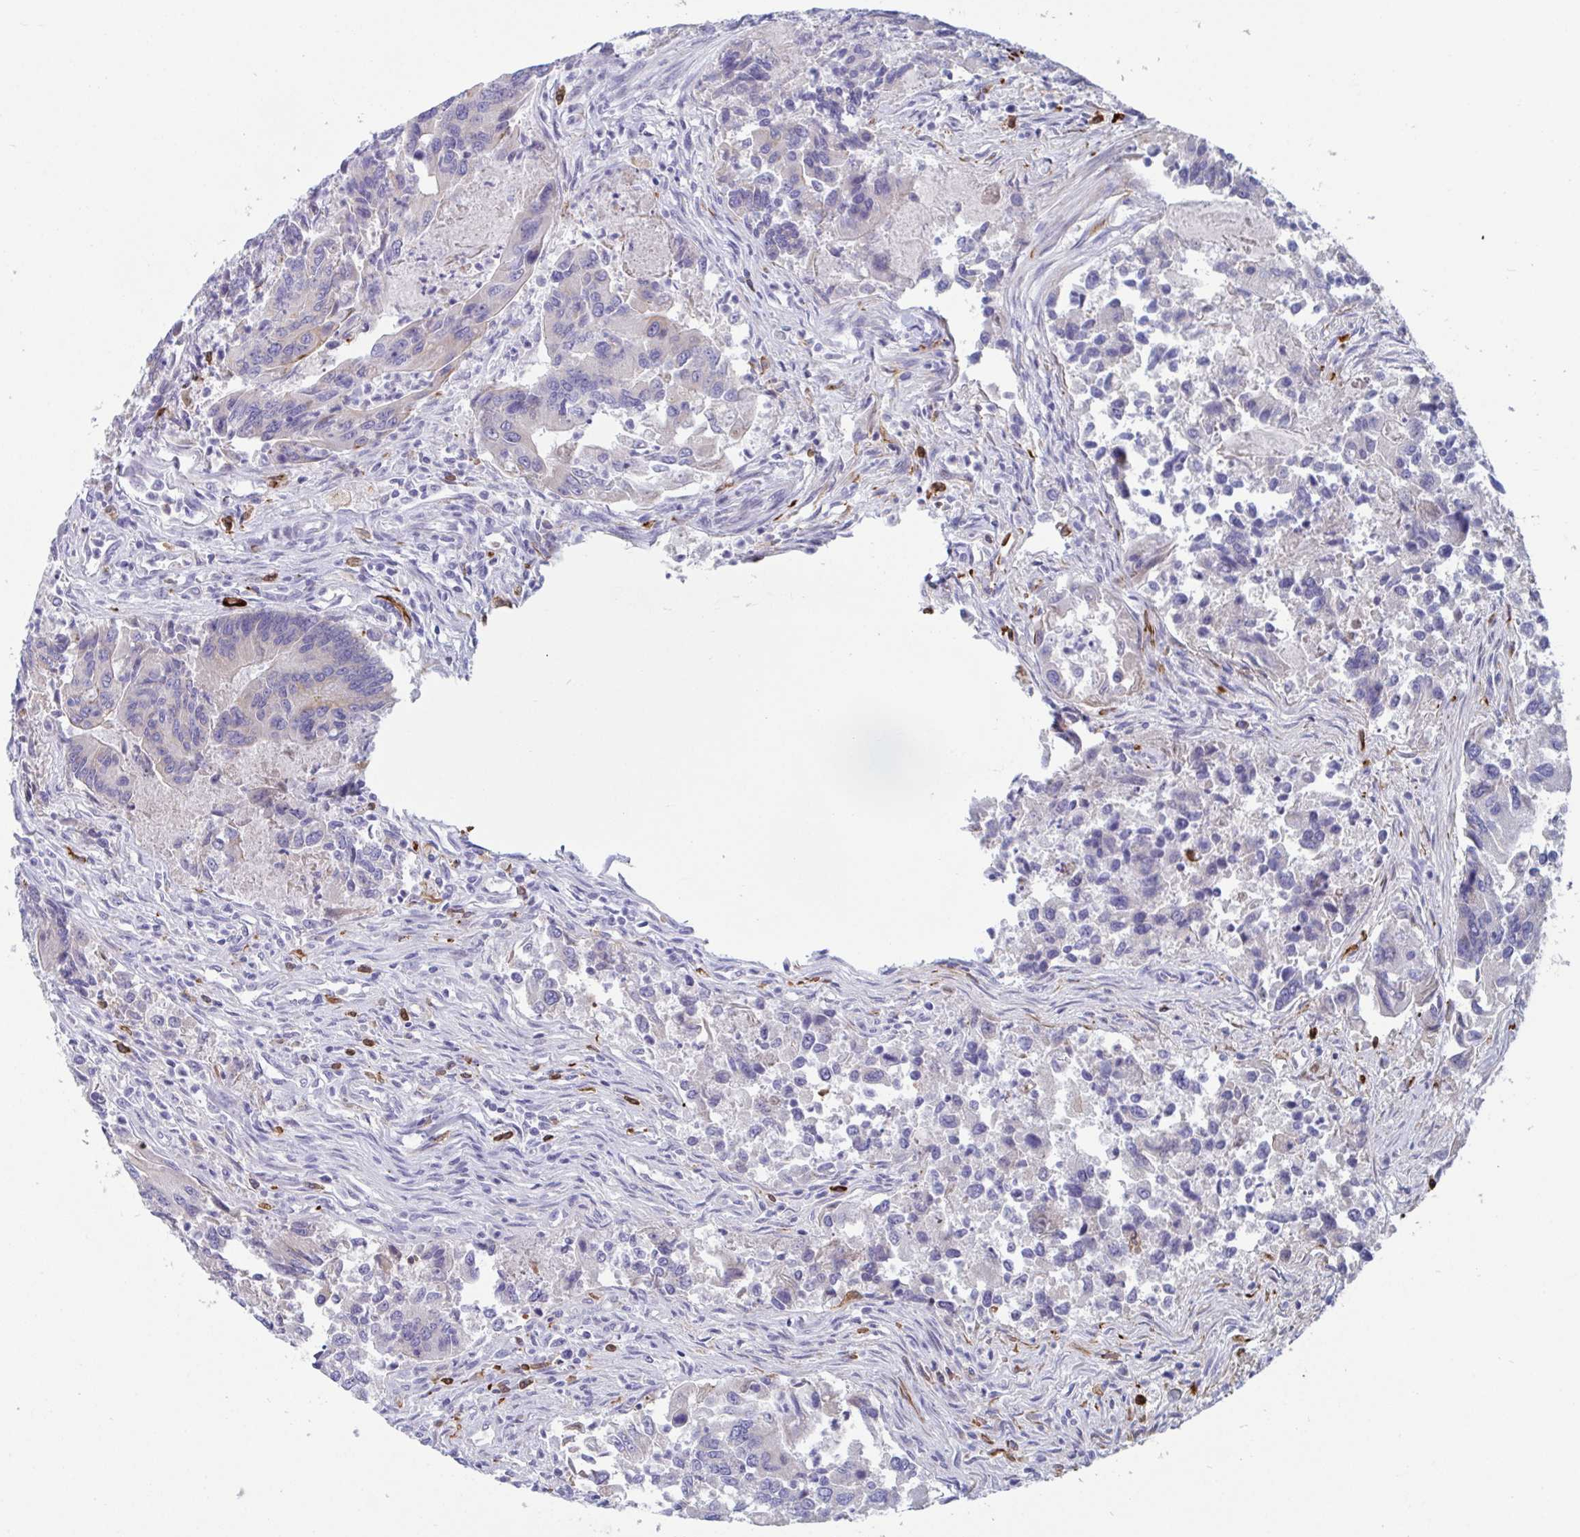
{"staining": {"intensity": "negative", "quantity": "none", "location": "none"}, "tissue": "colorectal cancer", "cell_type": "Tumor cells", "image_type": "cancer", "snomed": [{"axis": "morphology", "description": "Adenocarcinoma, NOS"}, {"axis": "topography", "description": "Colon"}], "caption": "This is an immunohistochemistry (IHC) micrograph of human colorectal cancer (adenocarcinoma). There is no staining in tumor cells.", "gene": "TAS2R38", "patient": {"sex": "female", "age": 67}}